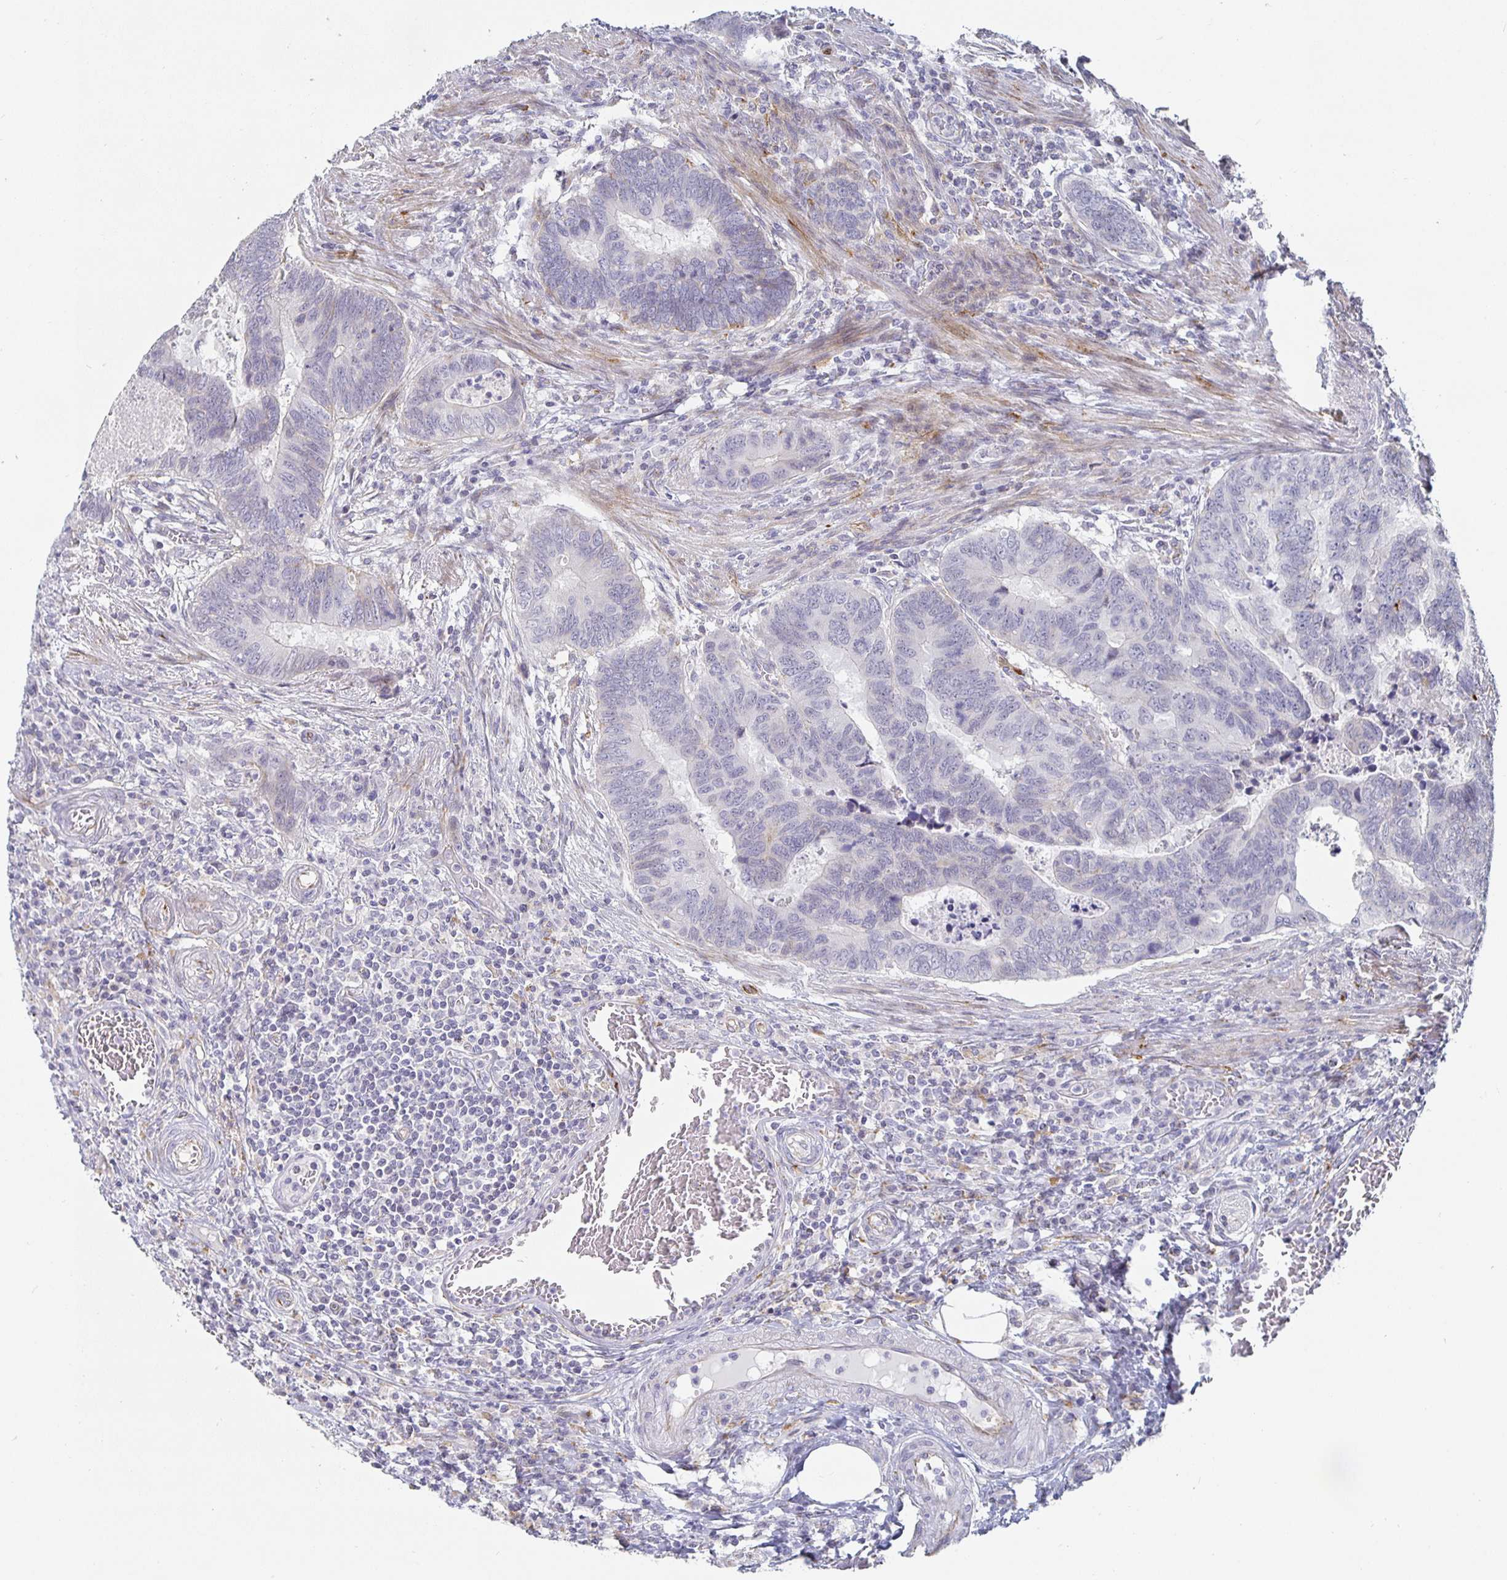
{"staining": {"intensity": "negative", "quantity": "none", "location": "none"}, "tissue": "colorectal cancer", "cell_type": "Tumor cells", "image_type": "cancer", "snomed": [{"axis": "morphology", "description": "Adenocarcinoma, NOS"}, {"axis": "topography", "description": "Colon"}], "caption": "An image of colorectal cancer stained for a protein reveals no brown staining in tumor cells.", "gene": "S100G", "patient": {"sex": "male", "age": 62}}